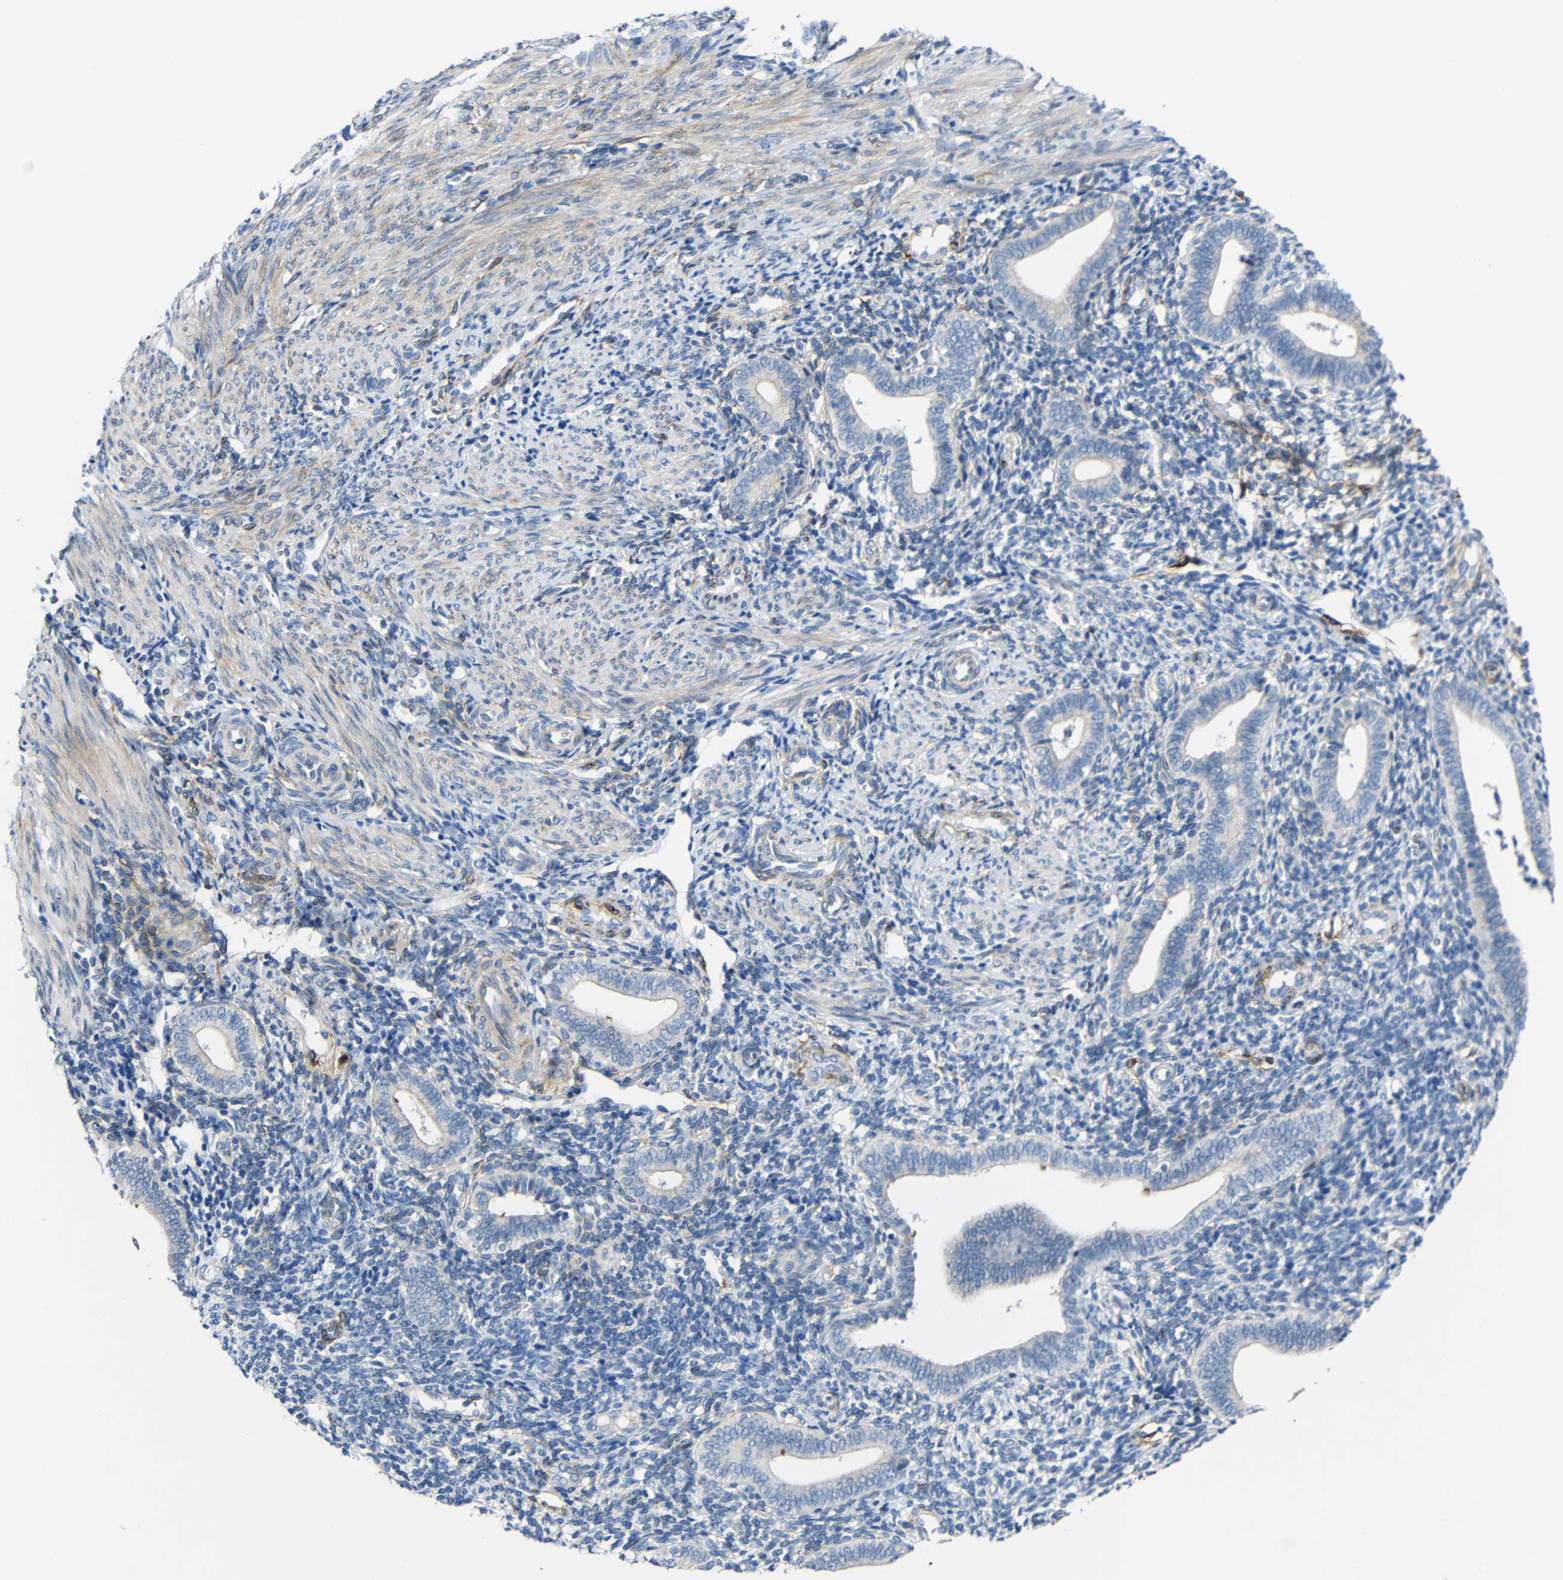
{"staining": {"intensity": "negative", "quantity": "none", "location": "none"}, "tissue": "endometrium", "cell_type": "Cells in endometrial stroma", "image_type": "normal", "snomed": [{"axis": "morphology", "description": "Normal tissue, NOS"}, {"axis": "topography", "description": "Uterus"}, {"axis": "topography", "description": "Endometrium"}], "caption": "Immunohistochemistry (IHC) image of normal endometrium: endometrium stained with DAB (3,3'-diaminobenzidine) demonstrates no significant protein positivity in cells in endometrial stroma.", "gene": "DCLK1", "patient": {"sex": "female", "age": 33}}